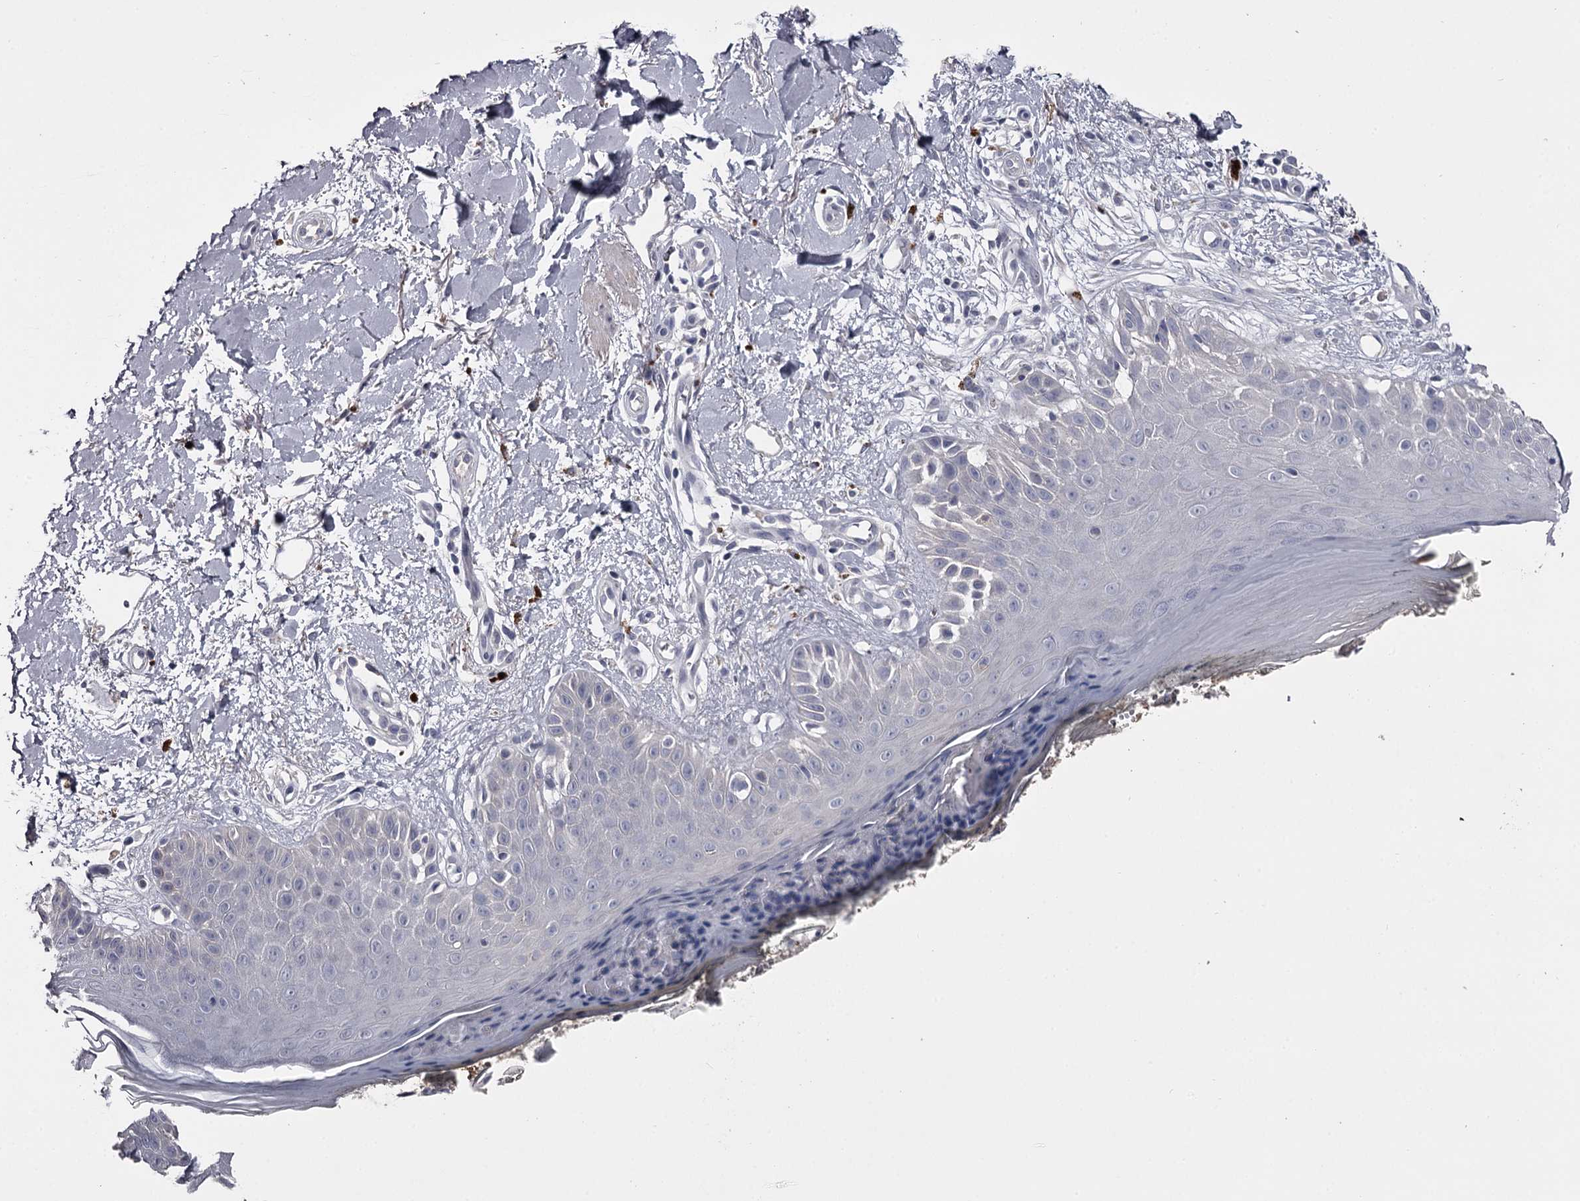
{"staining": {"intensity": "negative", "quantity": "none", "location": "none"}, "tissue": "skin", "cell_type": "Fibroblasts", "image_type": "normal", "snomed": [{"axis": "morphology", "description": "Normal tissue, NOS"}, {"axis": "topography", "description": "Skin"}], "caption": "Immunohistochemistry (IHC) micrograph of normal skin: human skin stained with DAB (3,3'-diaminobenzidine) exhibits no significant protein expression in fibroblasts.", "gene": "FDXACB1", "patient": {"sex": "female", "age": 64}}